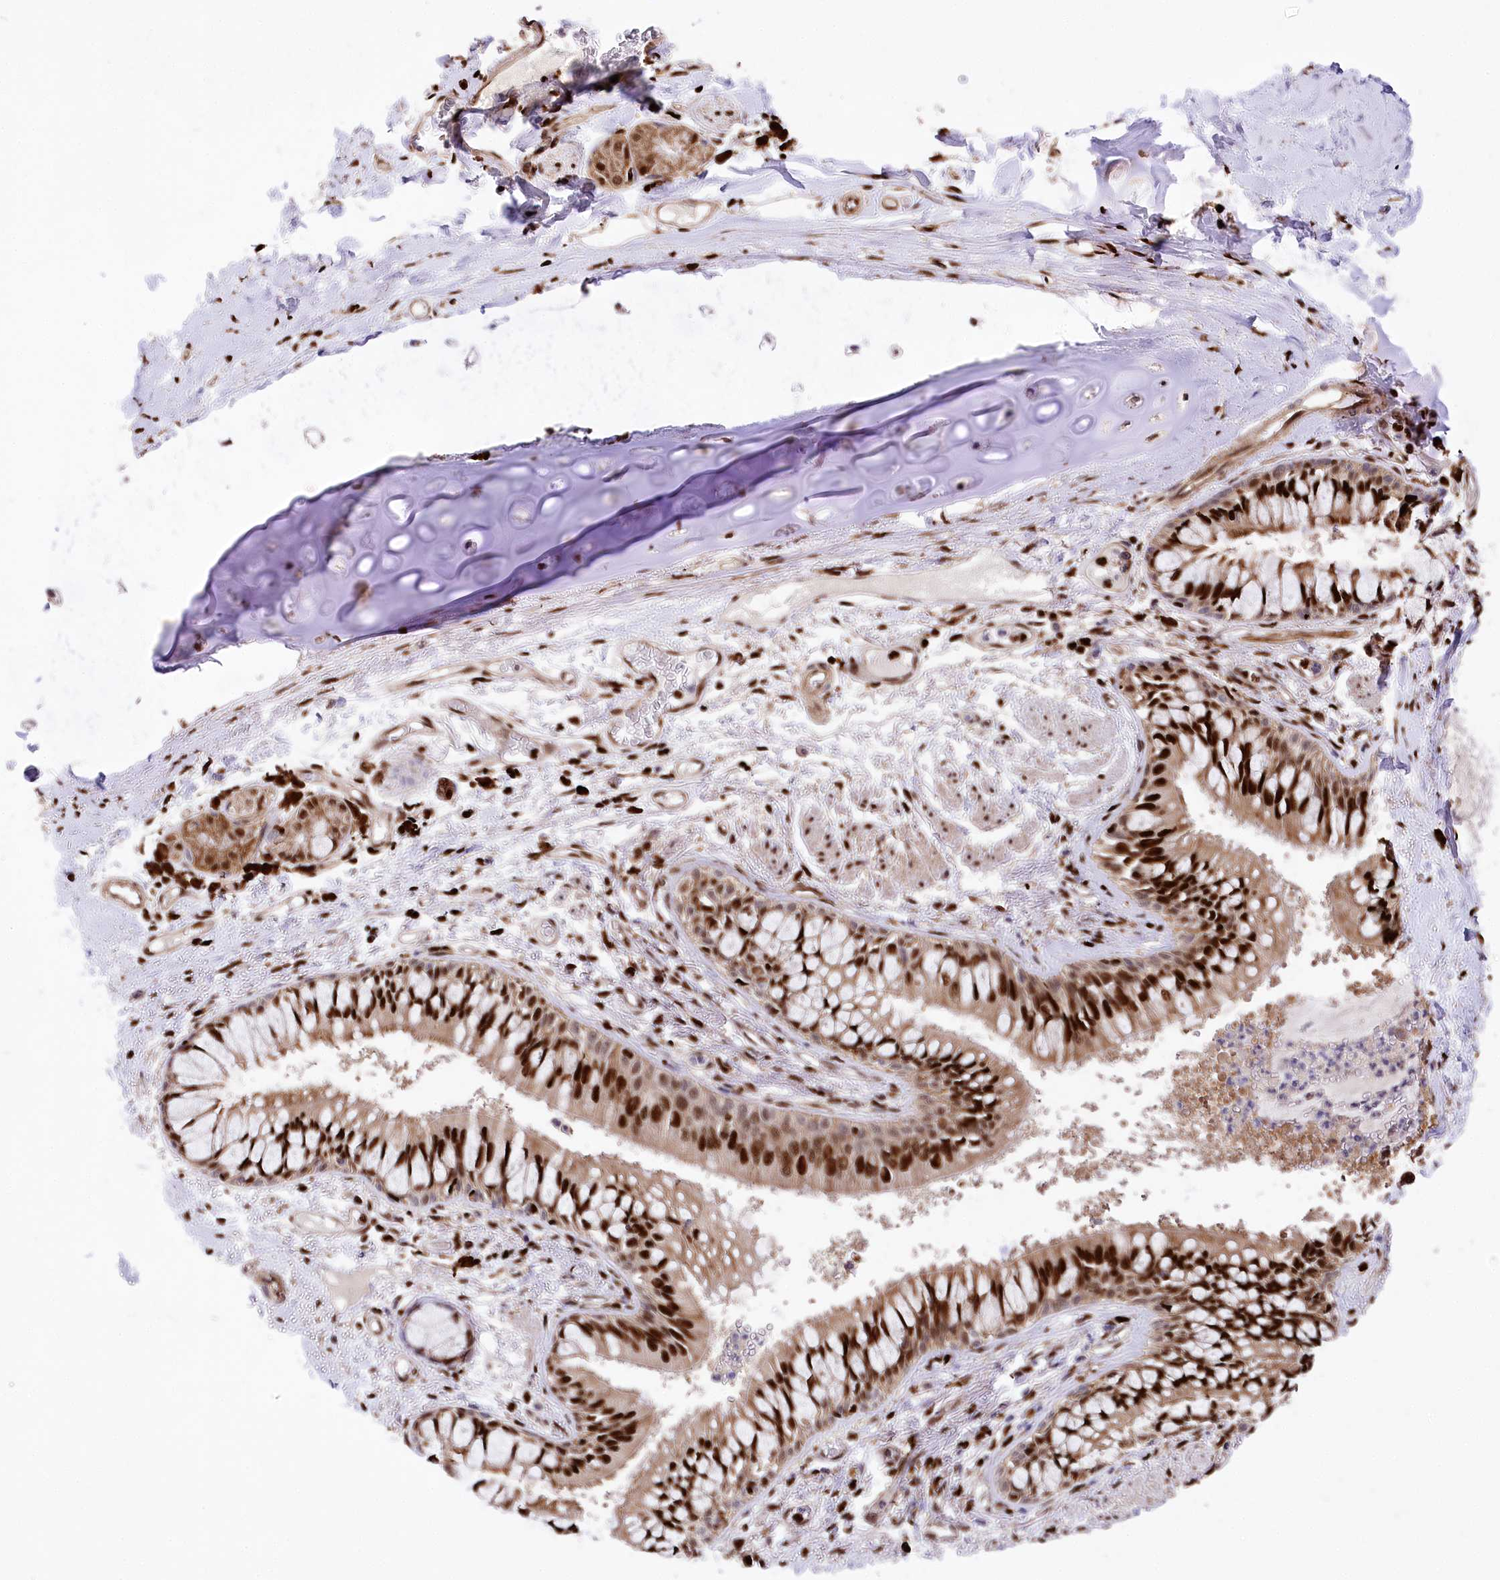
{"staining": {"intensity": "strong", "quantity": "25%-75%", "location": "nuclear"}, "tissue": "soft tissue", "cell_type": "Chondrocytes", "image_type": "normal", "snomed": [{"axis": "morphology", "description": "Normal tissue, NOS"}, {"axis": "topography", "description": "Cartilage tissue"}, {"axis": "topography", "description": "Bronchus"}, {"axis": "topography", "description": "Lung"}, {"axis": "topography", "description": "Peripheral nerve tissue"}], "caption": "Immunohistochemical staining of normal human soft tissue demonstrates 25%-75% levels of strong nuclear protein expression in approximately 25%-75% of chondrocytes. The protein of interest is stained brown, and the nuclei are stained in blue (DAB IHC with brightfield microscopy, high magnification).", "gene": "FIGN", "patient": {"sex": "female", "age": 49}}